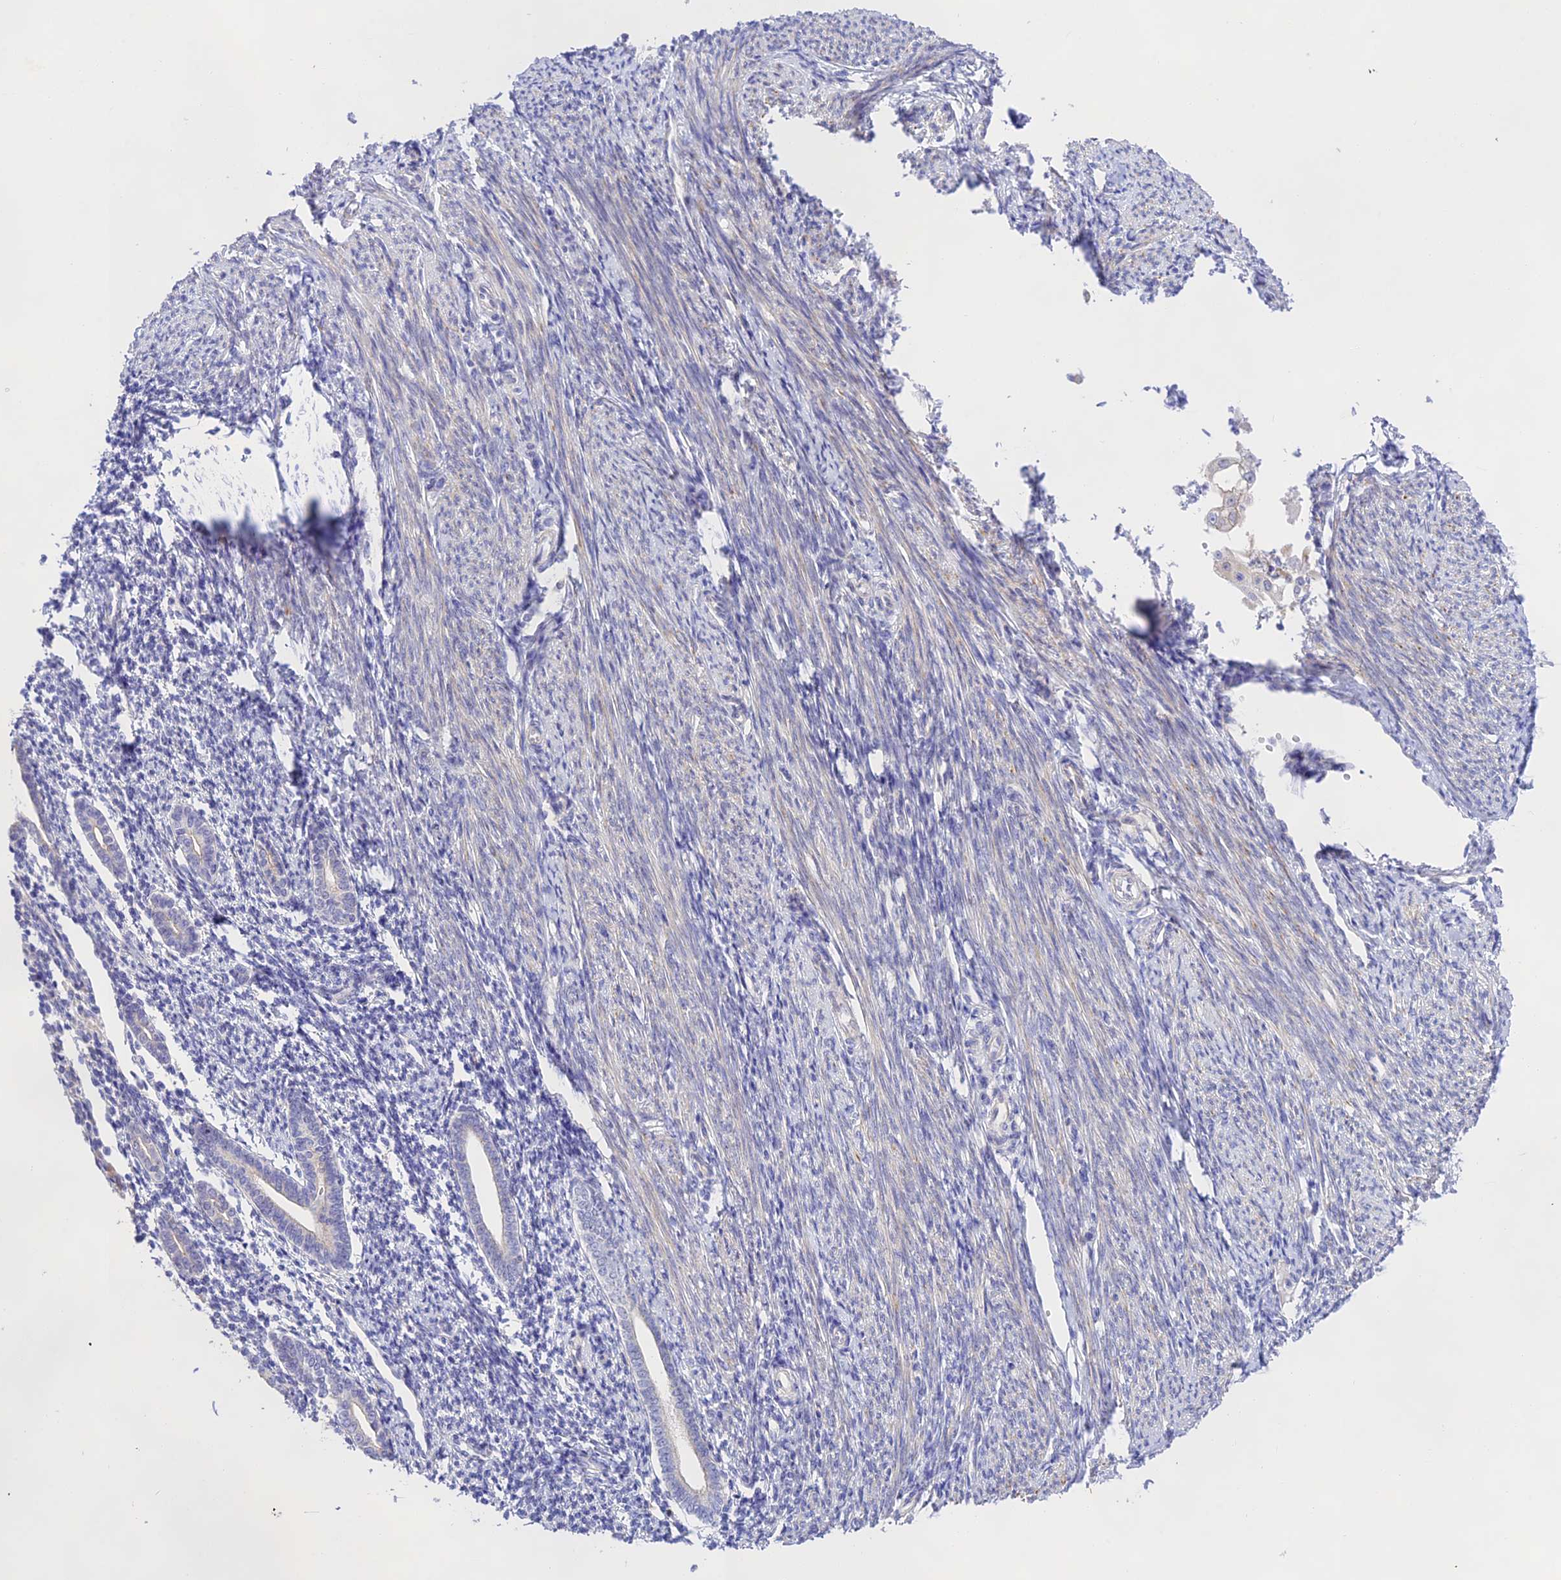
{"staining": {"intensity": "negative", "quantity": "none", "location": "none"}, "tissue": "endometrium", "cell_type": "Cells in endometrial stroma", "image_type": "normal", "snomed": [{"axis": "morphology", "description": "Normal tissue, NOS"}, {"axis": "topography", "description": "Endometrium"}], "caption": "The immunohistochemistry (IHC) micrograph has no significant expression in cells in endometrial stroma of endometrium.", "gene": "CAMSAP3", "patient": {"sex": "female", "age": 56}}